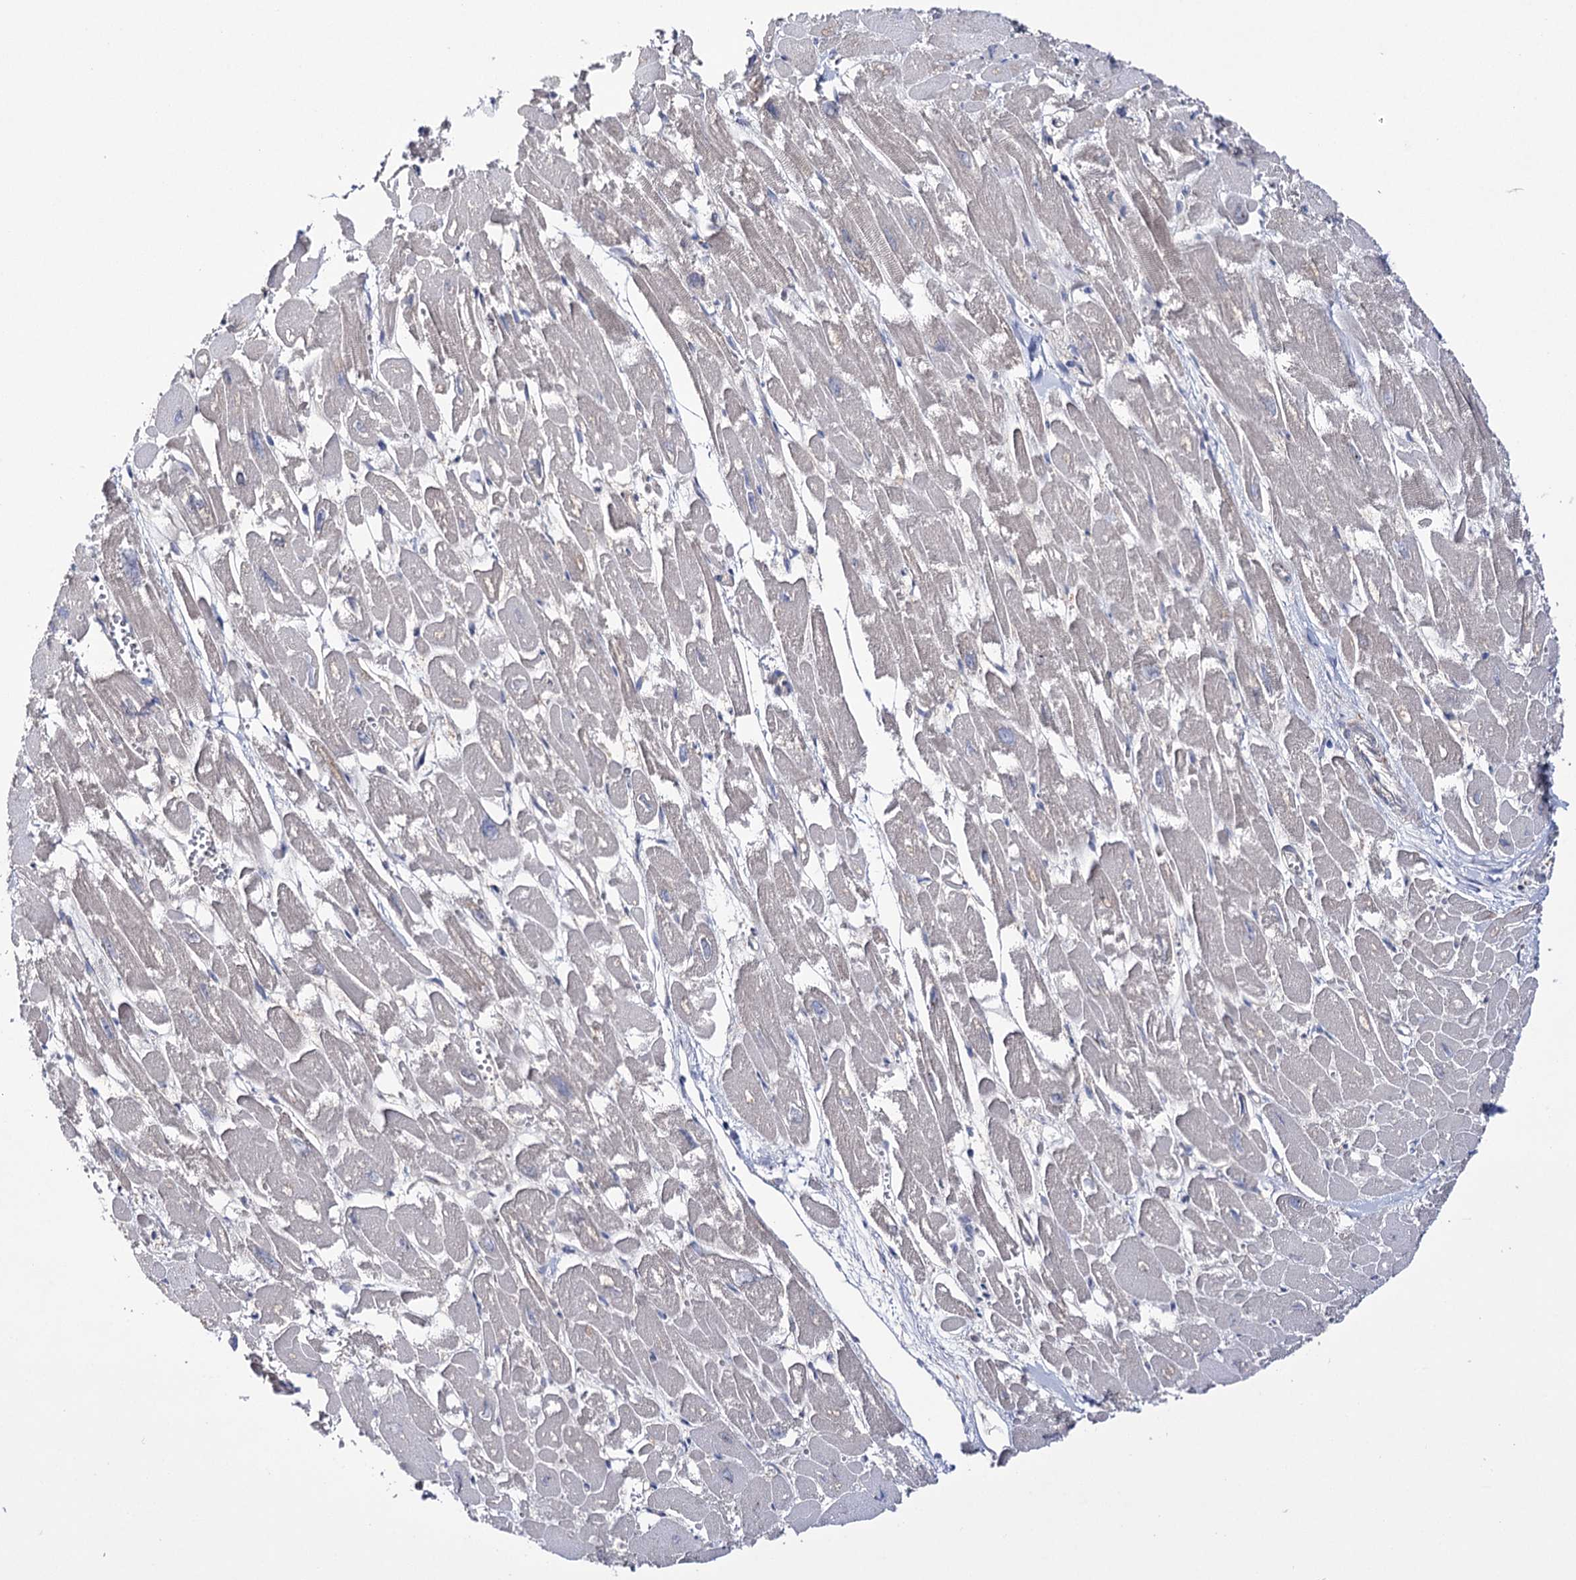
{"staining": {"intensity": "moderate", "quantity": "<25%", "location": "cytoplasmic/membranous"}, "tissue": "heart muscle", "cell_type": "Cardiomyocytes", "image_type": "normal", "snomed": [{"axis": "morphology", "description": "Normal tissue, NOS"}, {"axis": "topography", "description": "Heart"}], "caption": "DAB immunohistochemical staining of normal heart muscle shows moderate cytoplasmic/membranous protein expression in about <25% of cardiomyocytes. (IHC, brightfield microscopy, high magnification).", "gene": "PTER", "patient": {"sex": "male", "age": 54}}